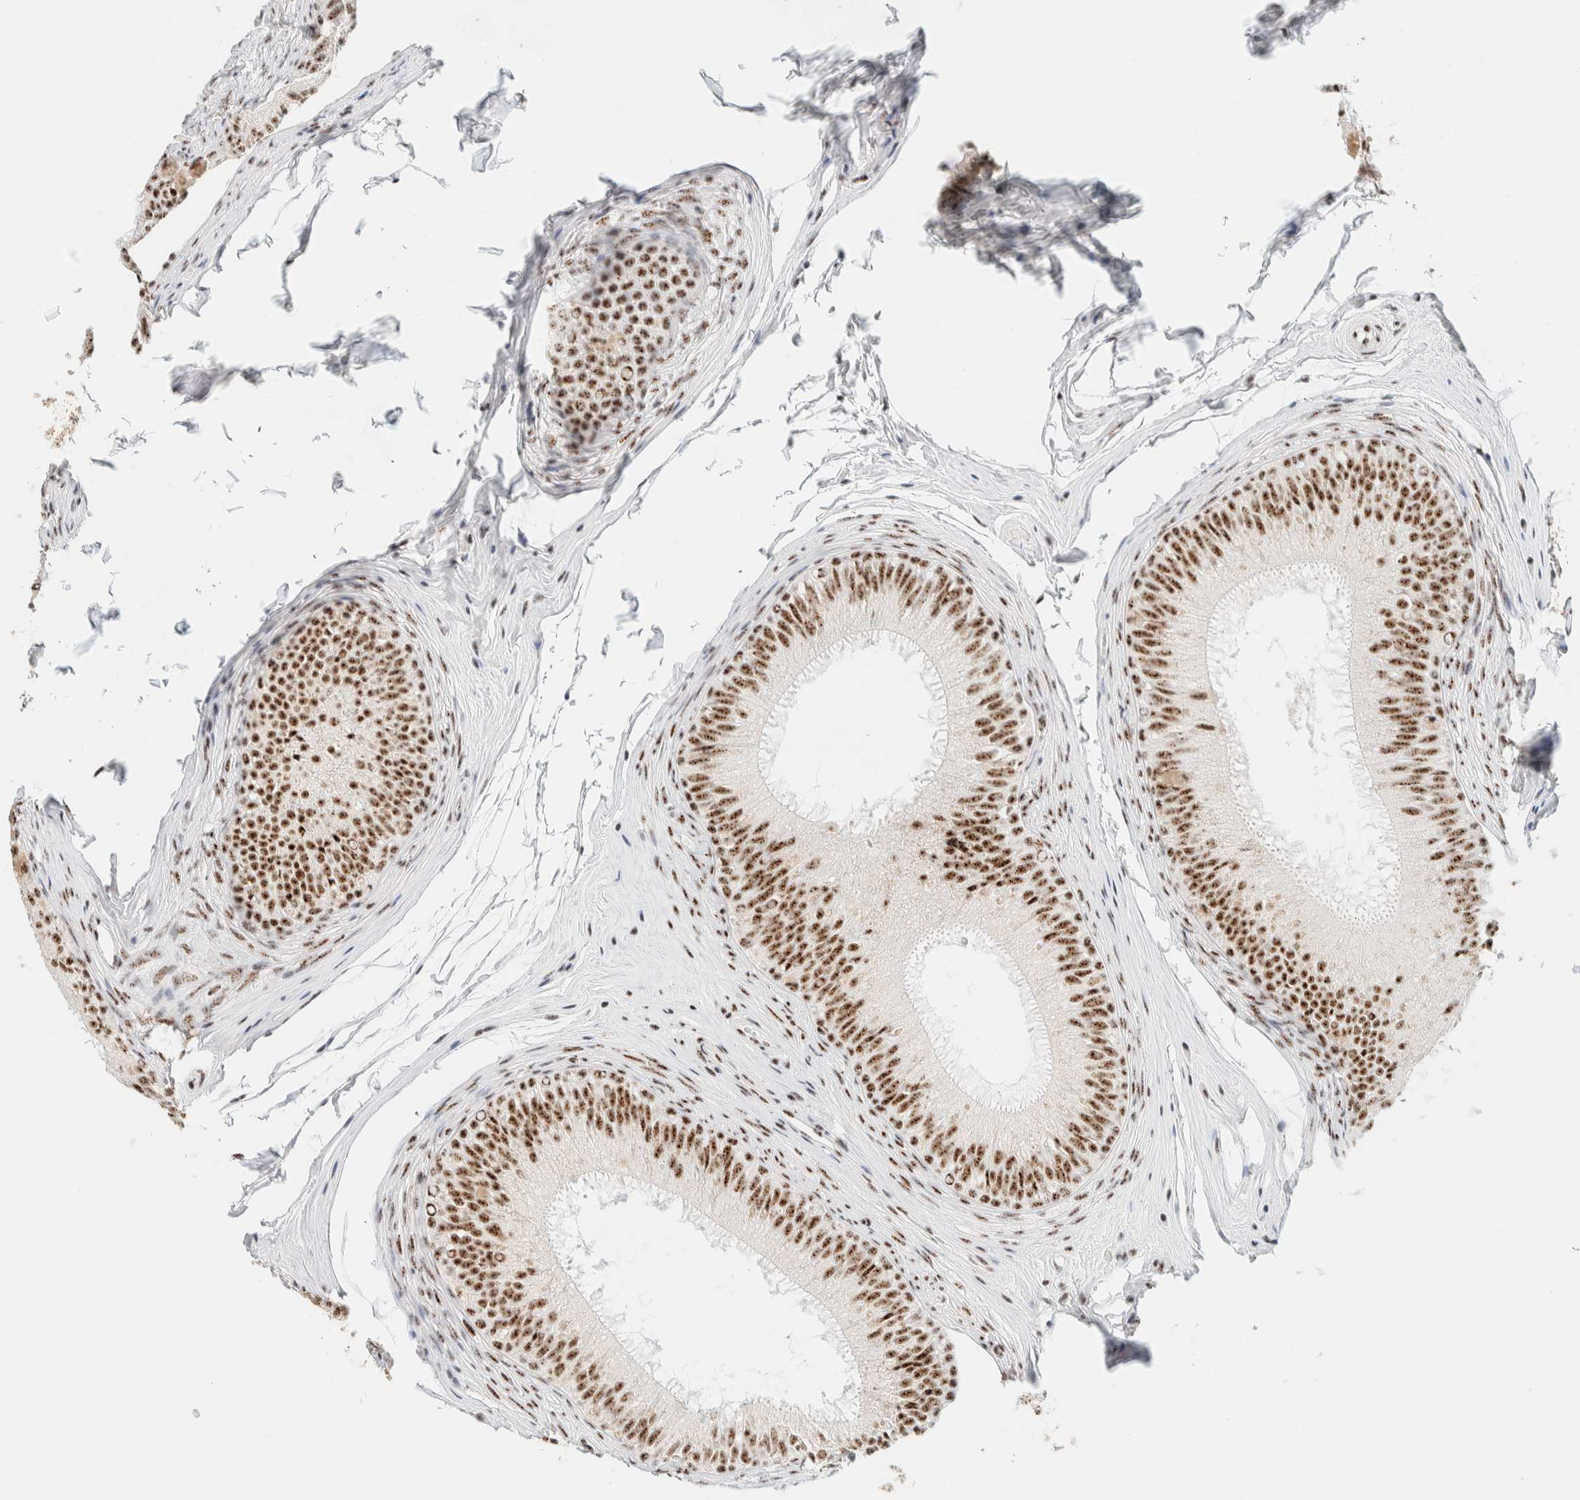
{"staining": {"intensity": "moderate", "quantity": ">75%", "location": "nuclear"}, "tissue": "epididymis", "cell_type": "Glandular cells", "image_type": "normal", "snomed": [{"axis": "morphology", "description": "Normal tissue, NOS"}, {"axis": "topography", "description": "Epididymis"}], "caption": "Moderate nuclear positivity is present in approximately >75% of glandular cells in normal epididymis. The protein is stained brown, and the nuclei are stained in blue (DAB (3,3'-diaminobenzidine) IHC with brightfield microscopy, high magnification).", "gene": "SON", "patient": {"sex": "male", "age": 32}}